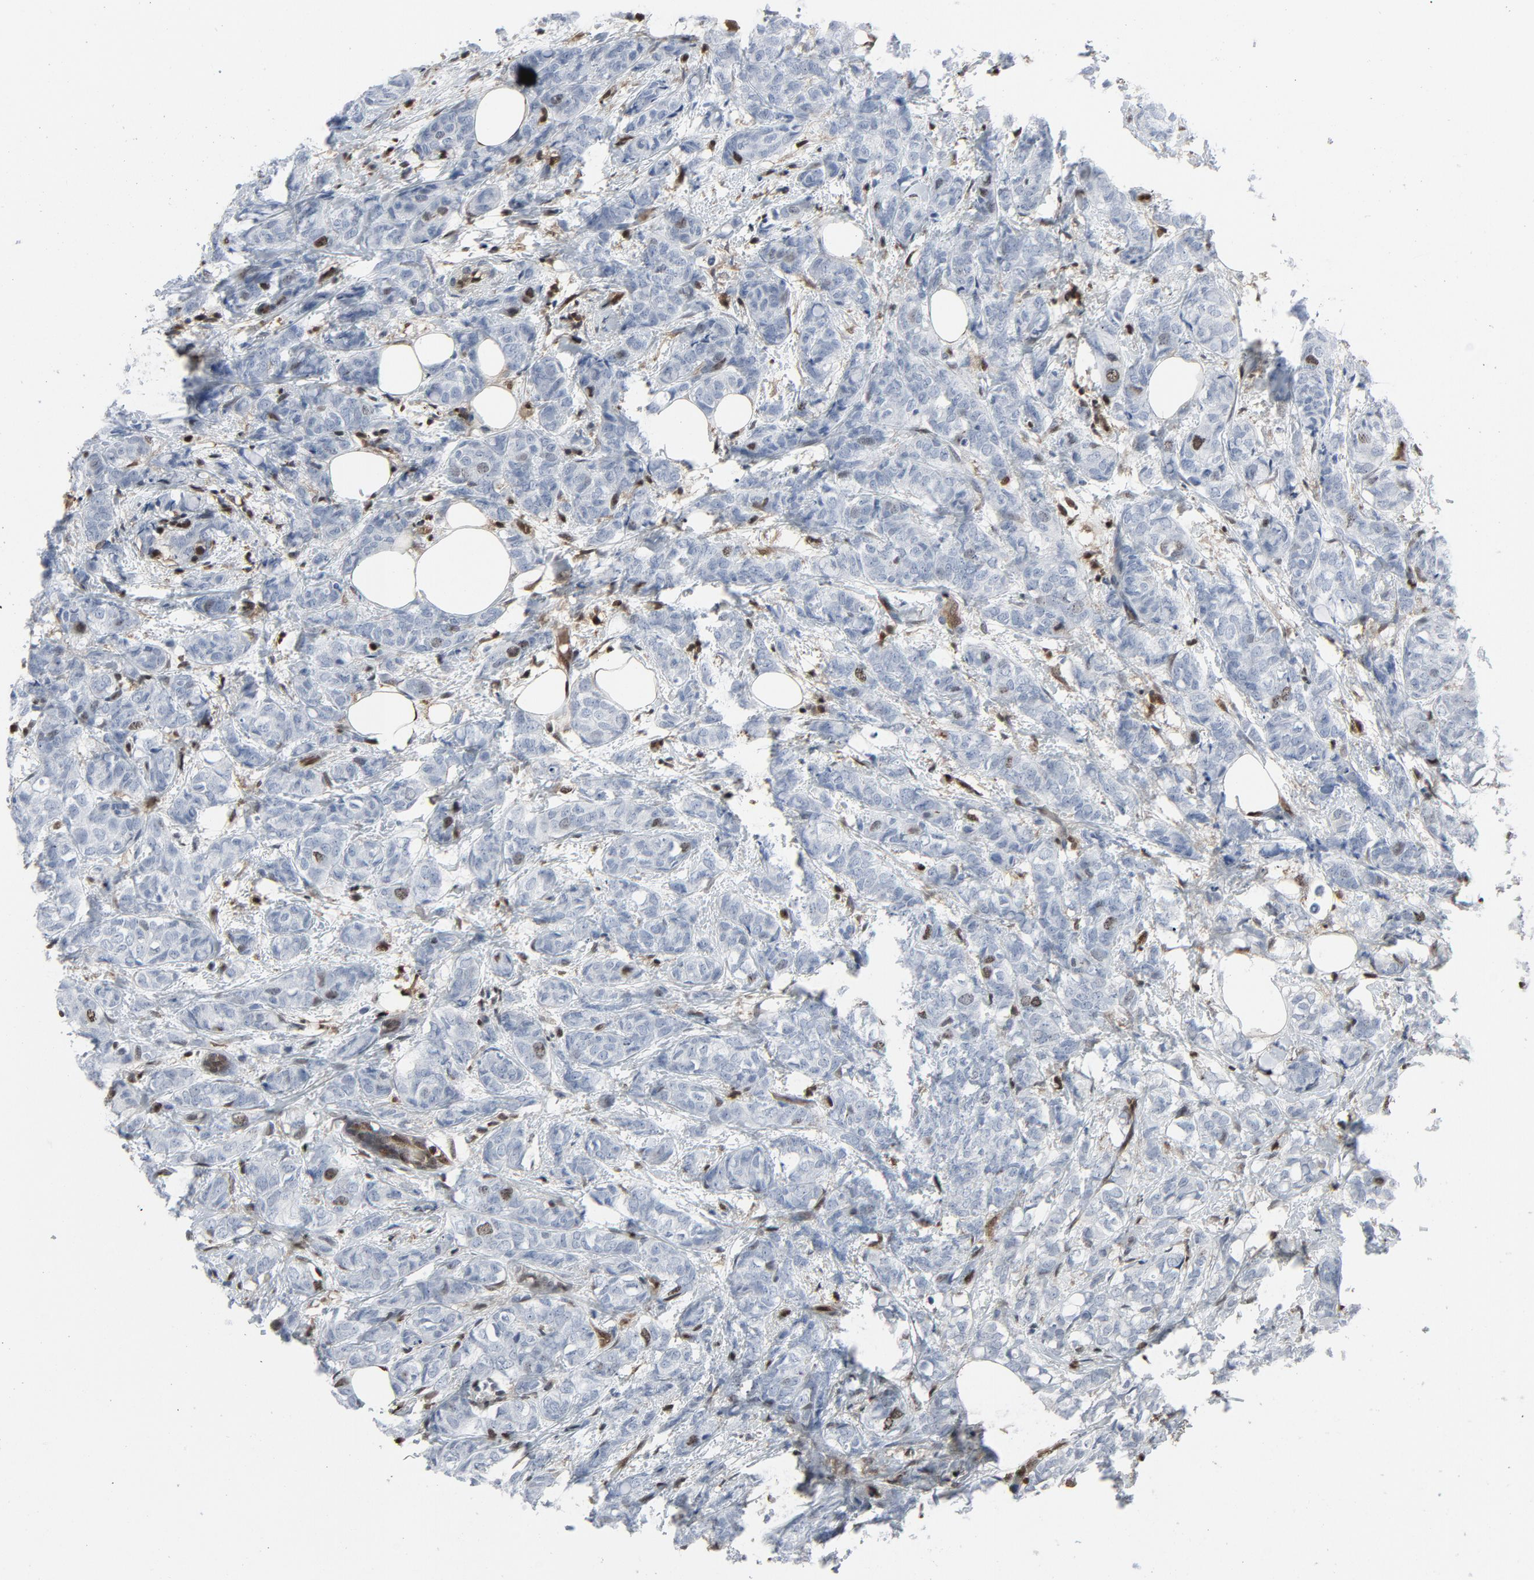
{"staining": {"intensity": "negative", "quantity": "none", "location": "none"}, "tissue": "breast cancer", "cell_type": "Tumor cells", "image_type": "cancer", "snomed": [{"axis": "morphology", "description": "Lobular carcinoma"}, {"axis": "topography", "description": "Breast"}], "caption": "Tumor cells are negative for brown protein staining in breast cancer.", "gene": "STAT5A", "patient": {"sex": "female", "age": 60}}